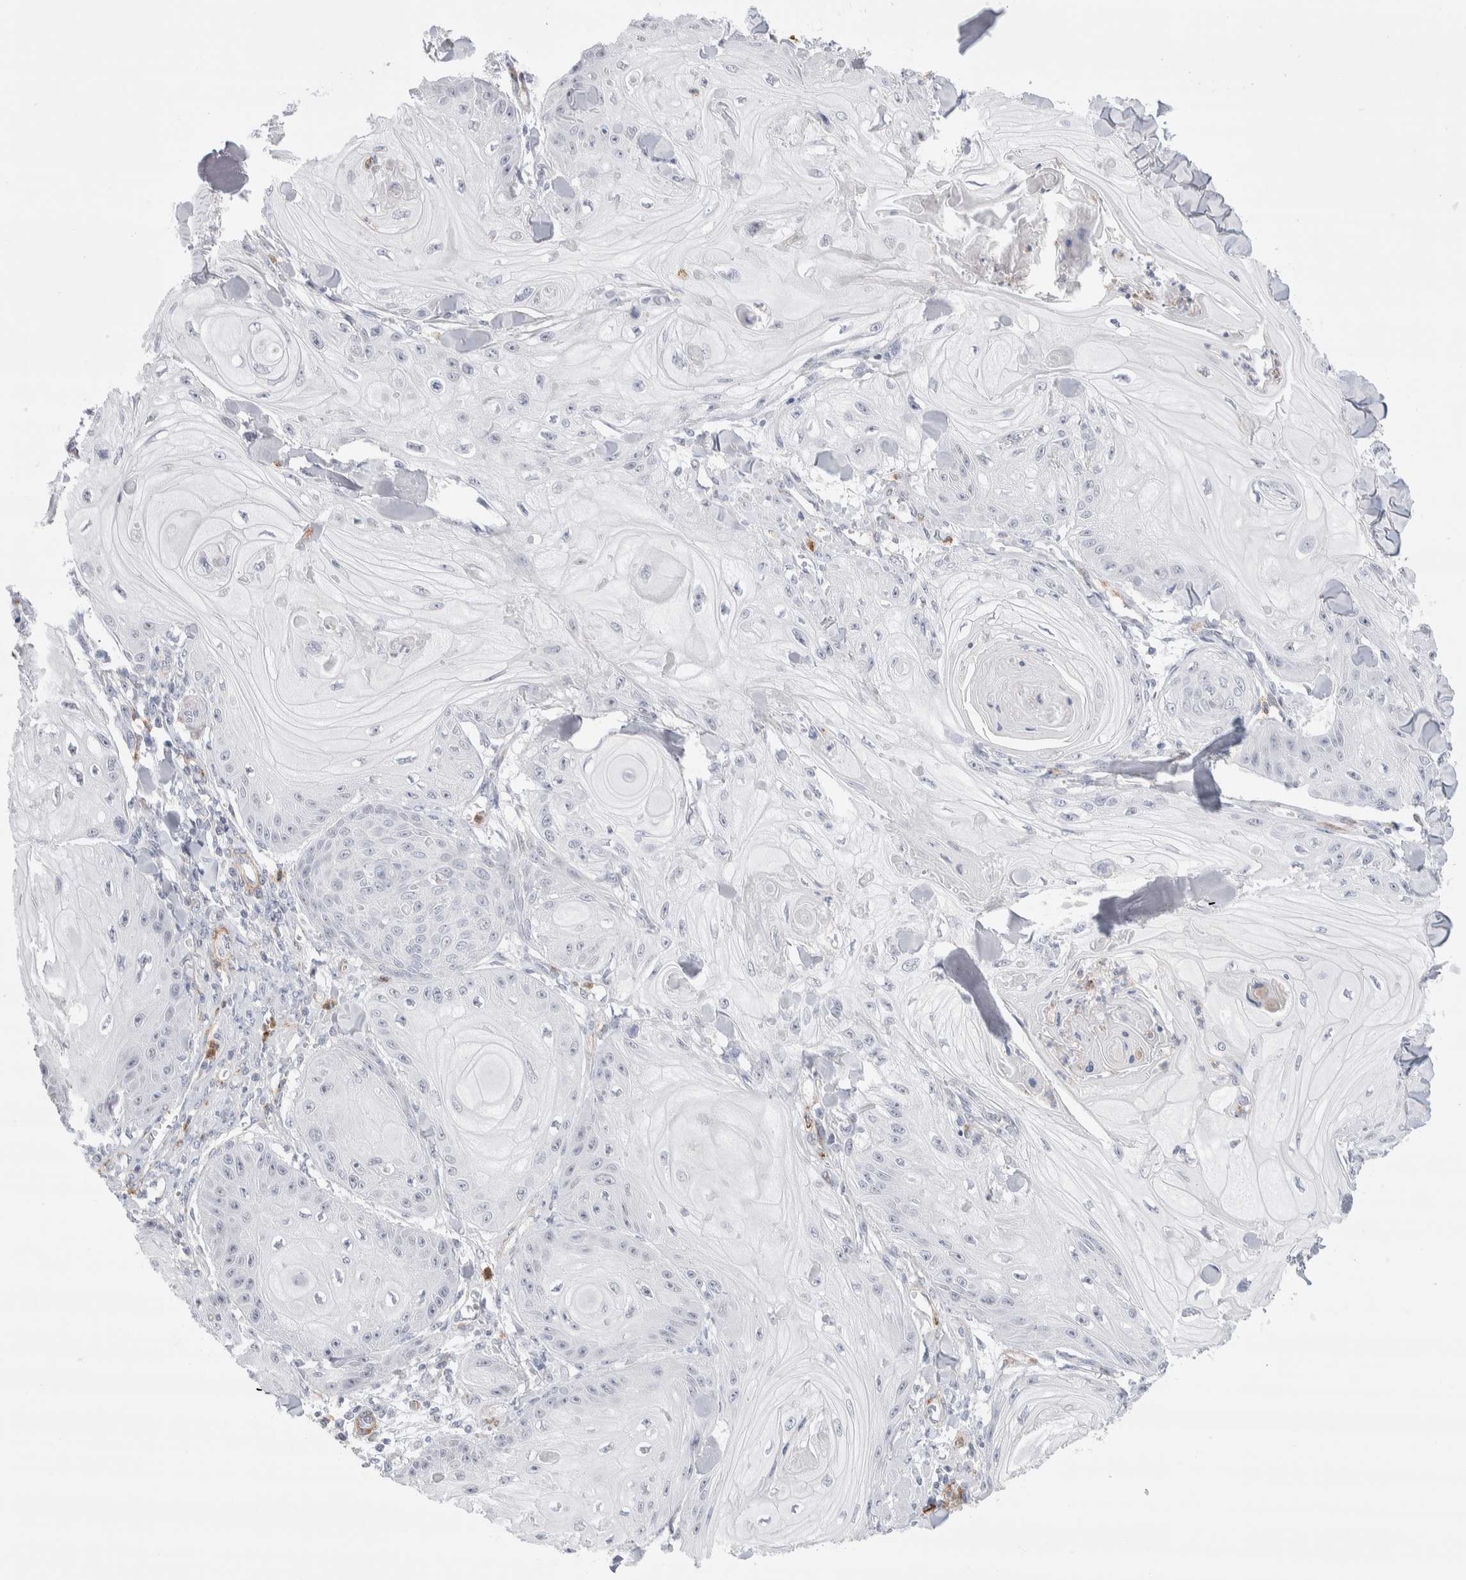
{"staining": {"intensity": "negative", "quantity": "none", "location": "none"}, "tissue": "skin cancer", "cell_type": "Tumor cells", "image_type": "cancer", "snomed": [{"axis": "morphology", "description": "Squamous cell carcinoma, NOS"}, {"axis": "topography", "description": "Skin"}], "caption": "High magnification brightfield microscopy of squamous cell carcinoma (skin) stained with DAB (3,3'-diaminobenzidine) (brown) and counterstained with hematoxylin (blue): tumor cells show no significant positivity.", "gene": "SEPTIN4", "patient": {"sex": "male", "age": 74}}